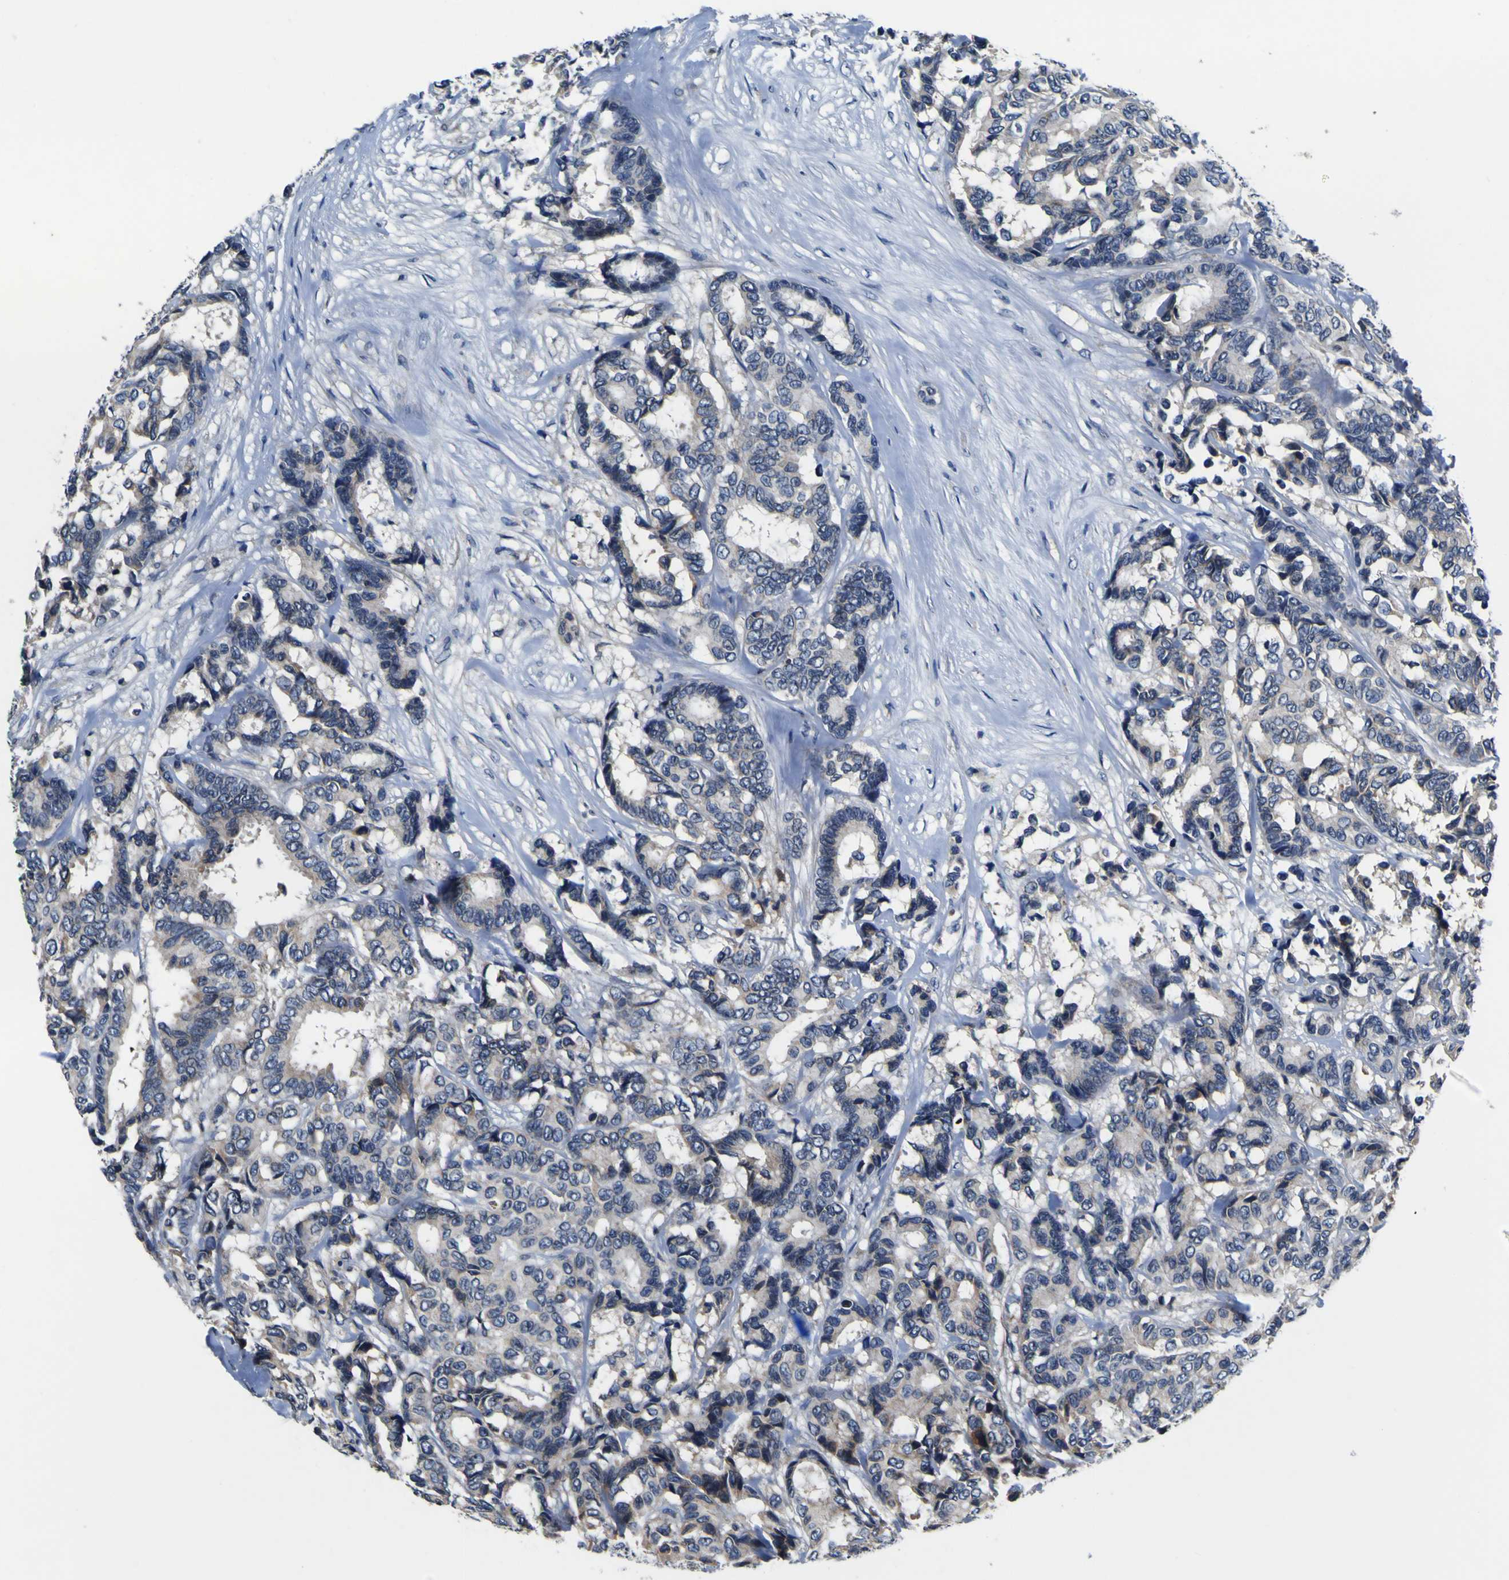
{"staining": {"intensity": "weak", "quantity": "<25%", "location": "cytoplasmic/membranous"}, "tissue": "breast cancer", "cell_type": "Tumor cells", "image_type": "cancer", "snomed": [{"axis": "morphology", "description": "Duct carcinoma"}, {"axis": "topography", "description": "Breast"}], "caption": "Tumor cells show no significant positivity in breast cancer.", "gene": "EPHB4", "patient": {"sex": "female", "age": 87}}